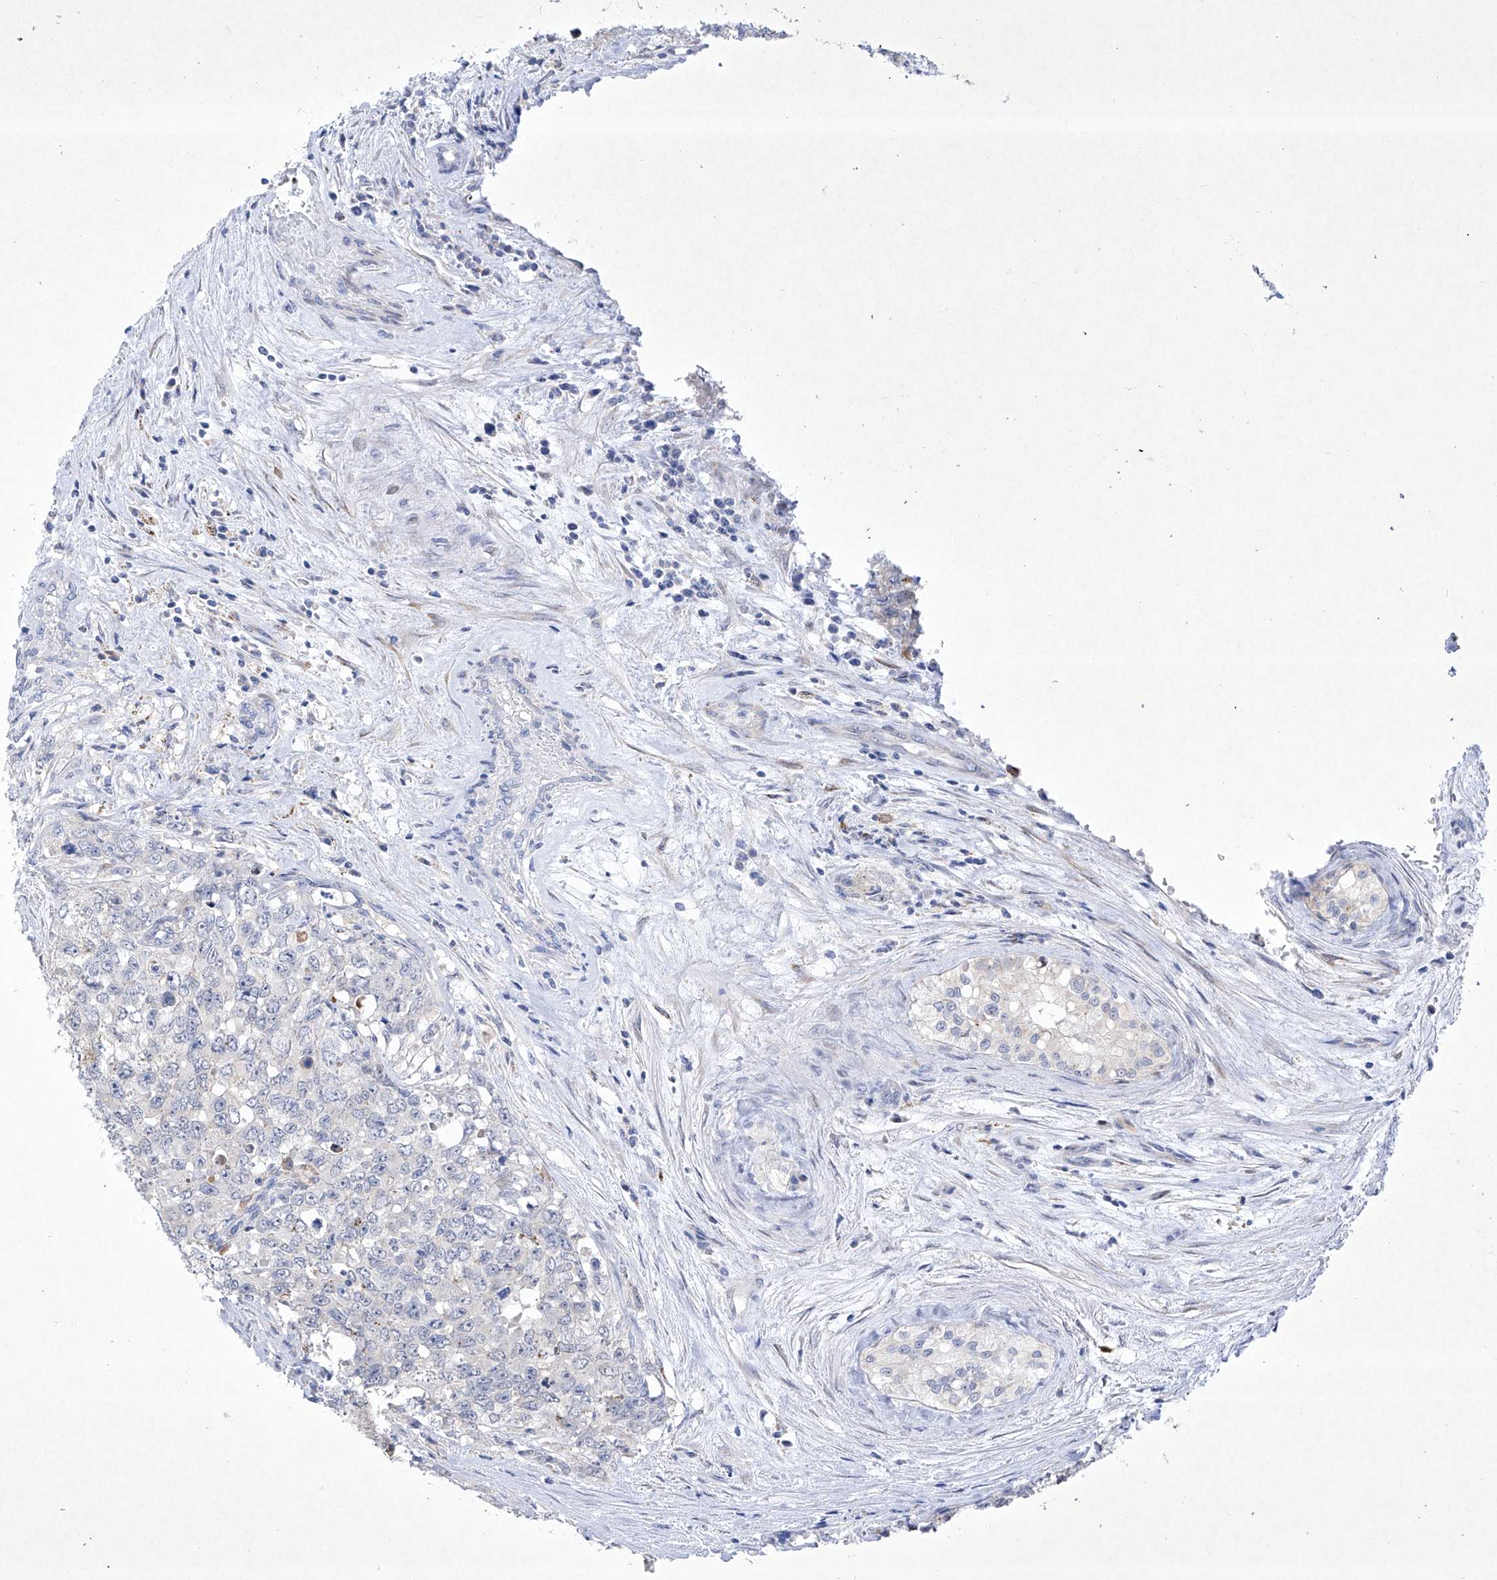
{"staining": {"intensity": "negative", "quantity": "none", "location": "none"}, "tissue": "testis cancer", "cell_type": "Tumor cells", "image_type": "cancer", "snomed": [{"axis": "morphology", "description": "Carcinoma, Embryonal, NOS"}, {"axis": "topography", "description": "Testis"}], "caption": "A histopathology image of human testis cancer is negative for staining in tumor cells.", "gene": "C1orf87", "patient": {"sex": "male", "age": 28}}